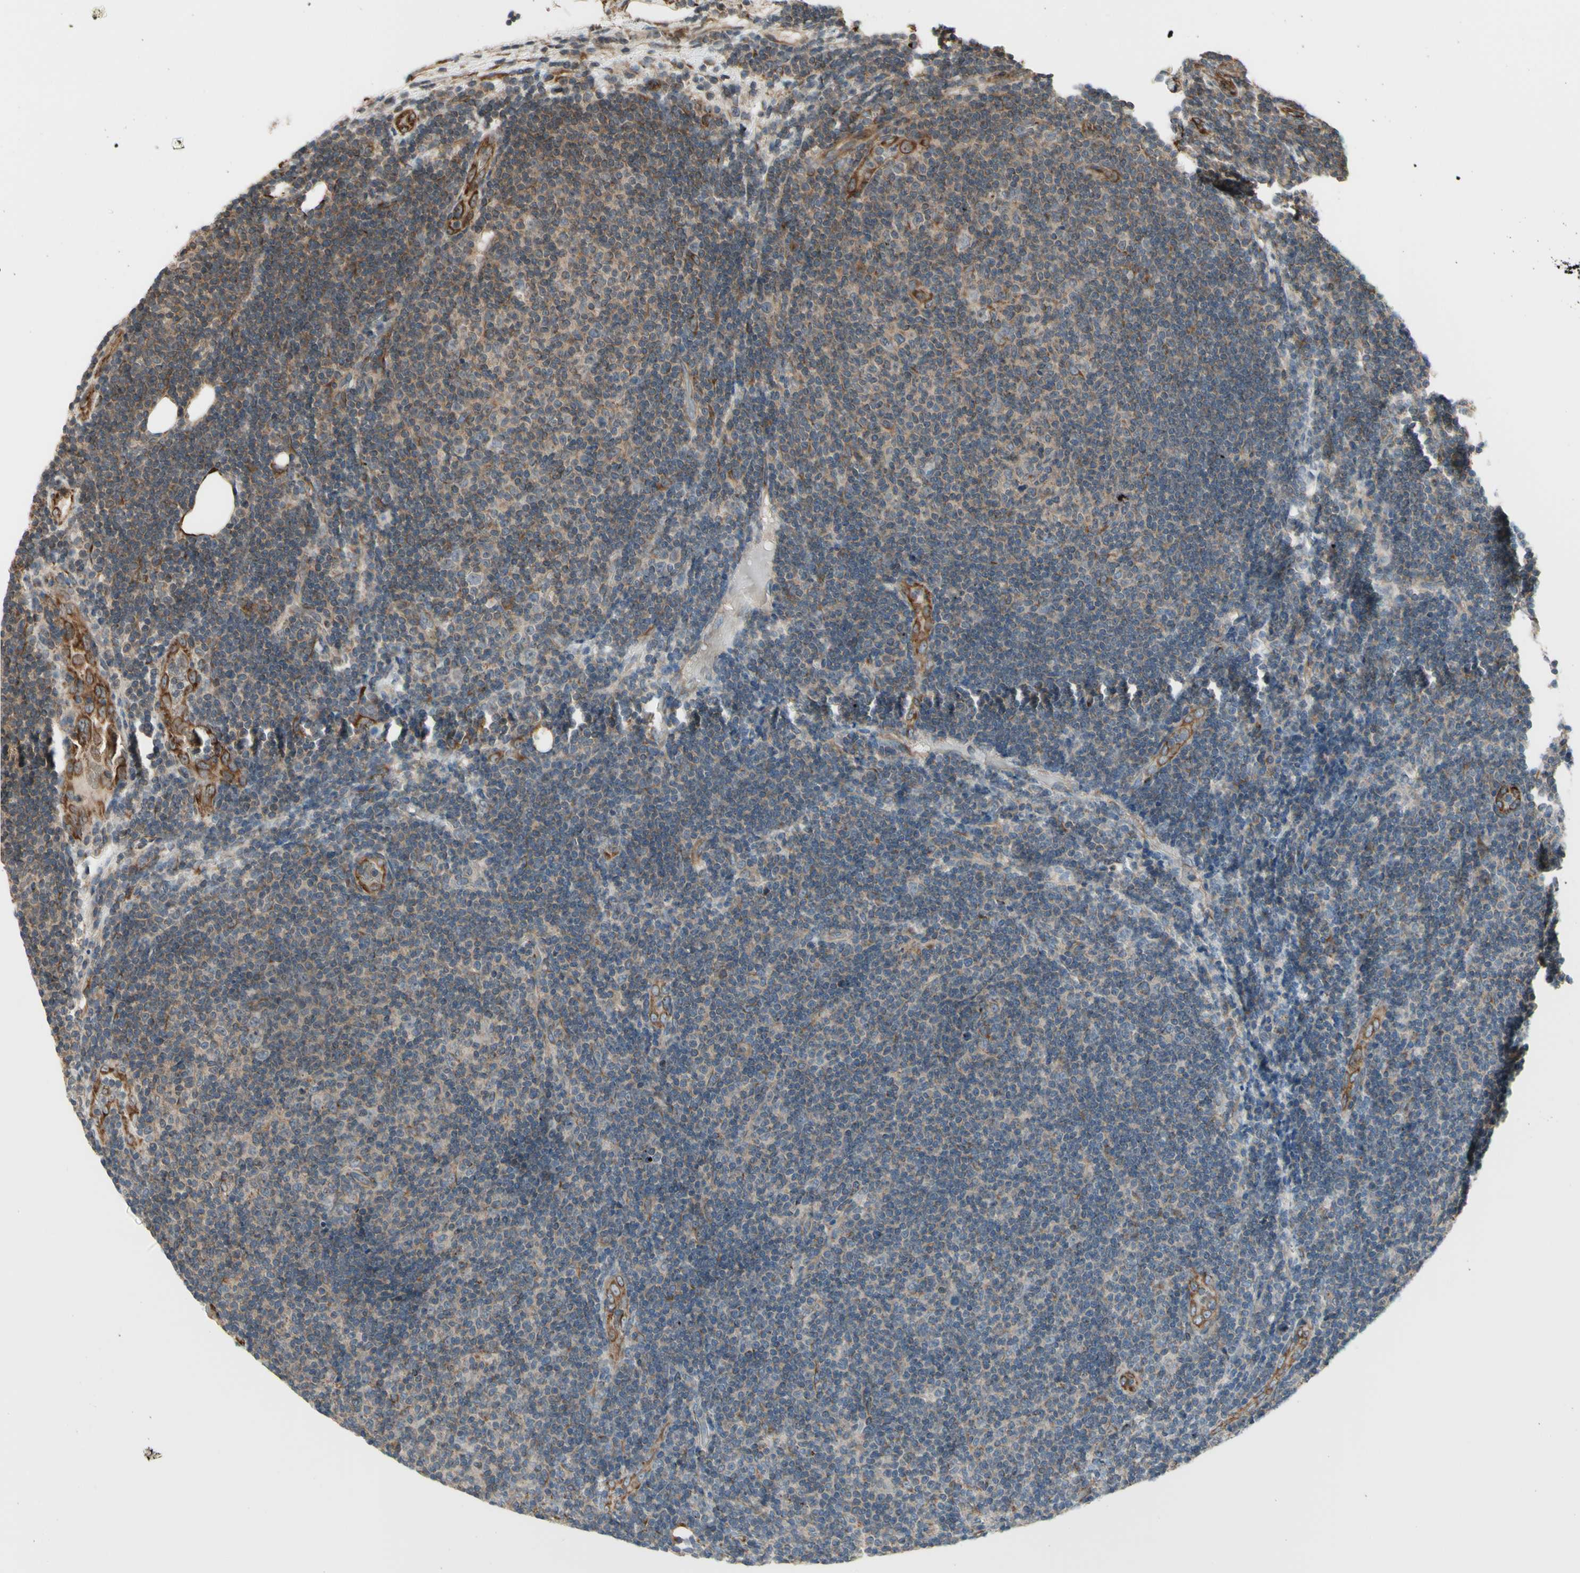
{"staining": {"intensity": "moderate", "quantity": "25%-75%", "location": "cytoplasmic/membranous"}, "tissue": "lymphoma", "cell_type": "Tumor cells", "image_type": "cancer", "snomed": [{"axis": "morphology", "description": "Malignant lymphoma, non-Hodgkin's type, Low grade"}, {"axis": "topography", "description": "Lymph node"}], "caption": "Immunohistochemistry (DAB) staining of lymphoma shows moderate cytoplasmic/membranous protein positivity in approximately 25%-75% of tumor cells.", "gene": "SLC39A9", "patient": {"sex": "male", "age": 83}}